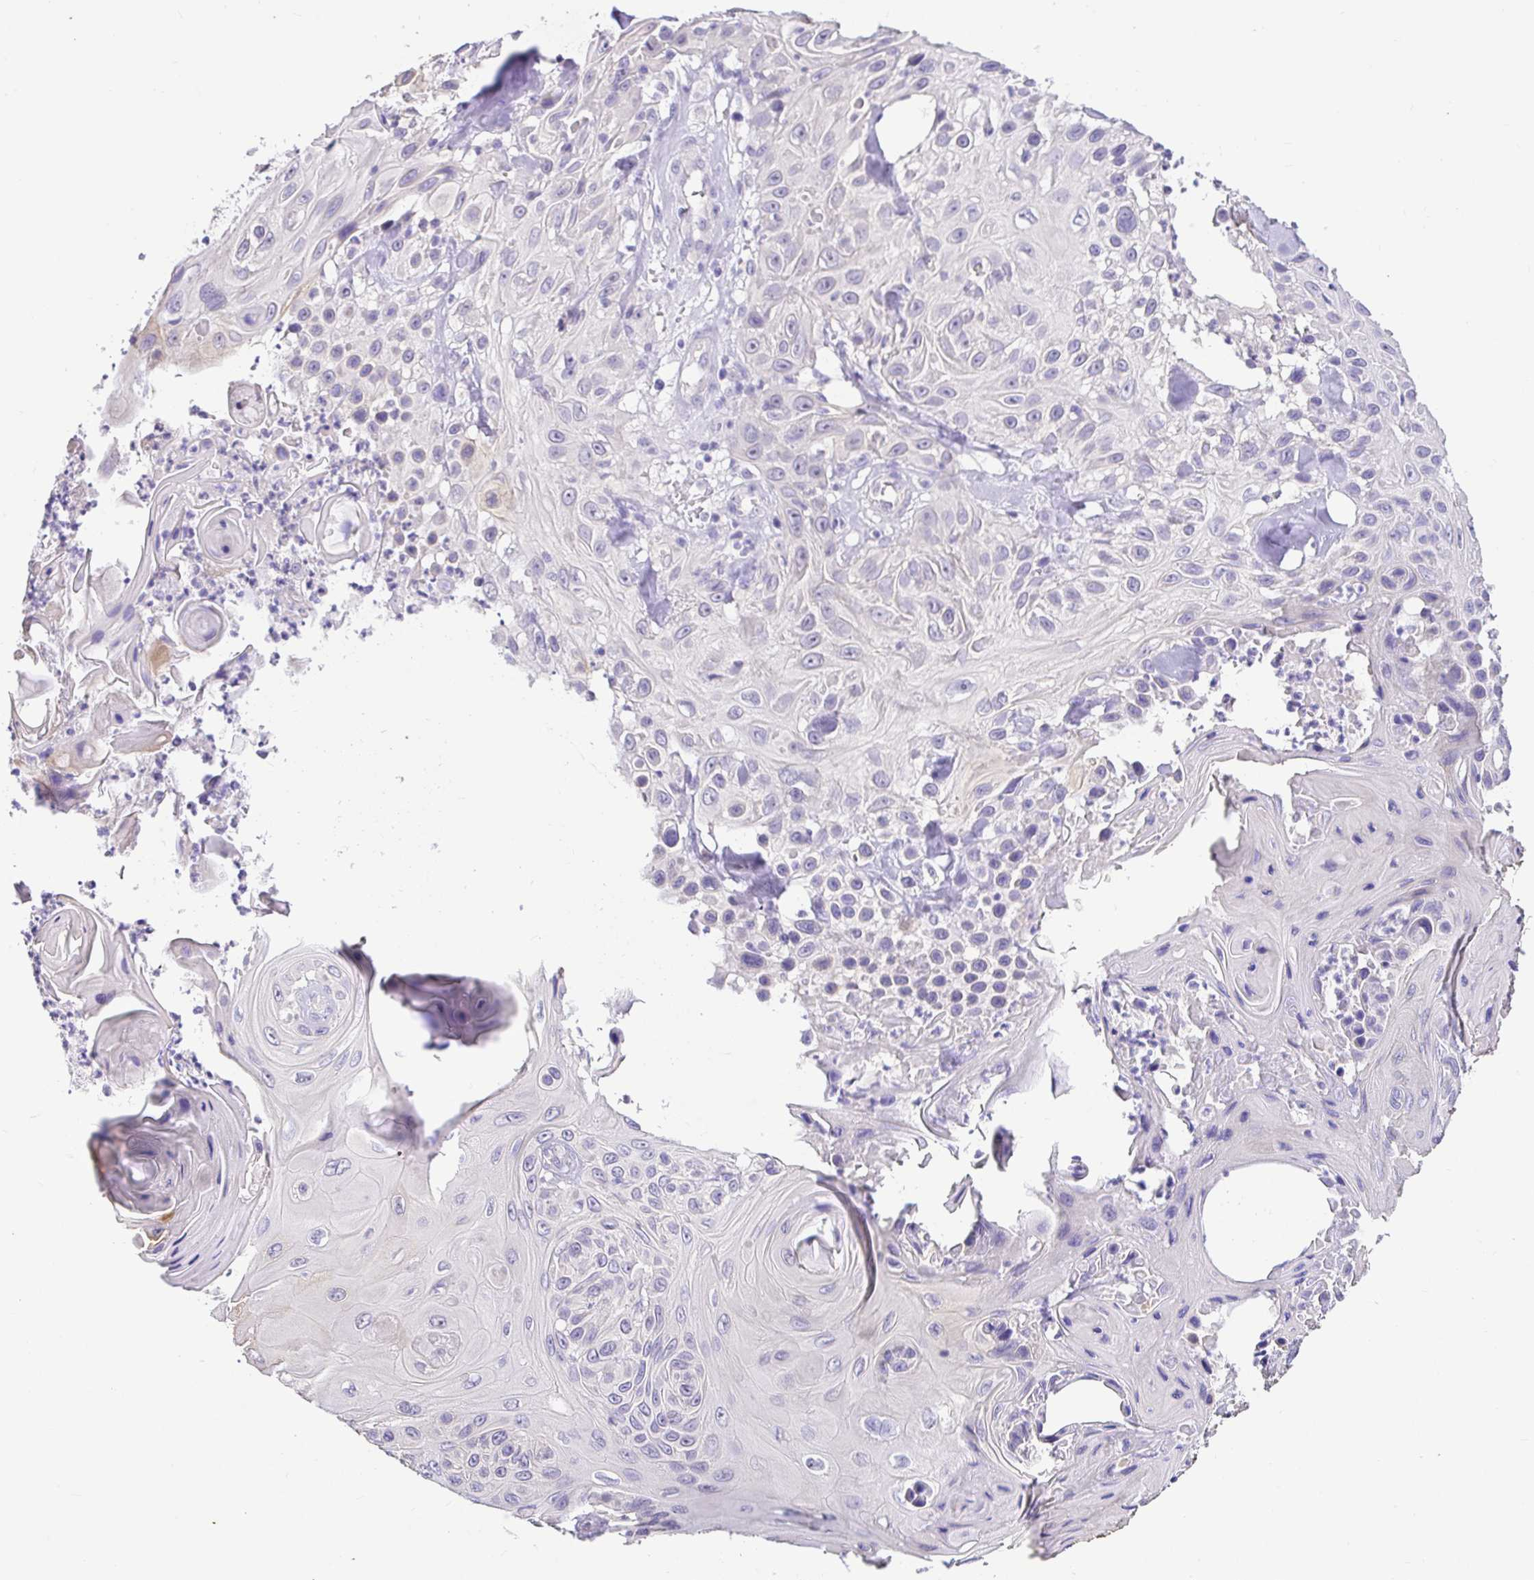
{"staining": {"intensity": "negative", "quantity": "none", "location": "none"}, "tissue": "skin cancer", "cell_type": "Tumor cells", "image_type": "cancer", "snomed": [{"axis": "morphology", "description": "Squamous cell carcinoma, NOS"}, {"axis": "topography", "description": "Skin"}], "caption": "Human skin squamous cell carcinoma stained for a protein using immunohistochemistry shows no expression in tumor cells.", "gene": "CDO1", "patient": {"sex": "male", "age": 82}}